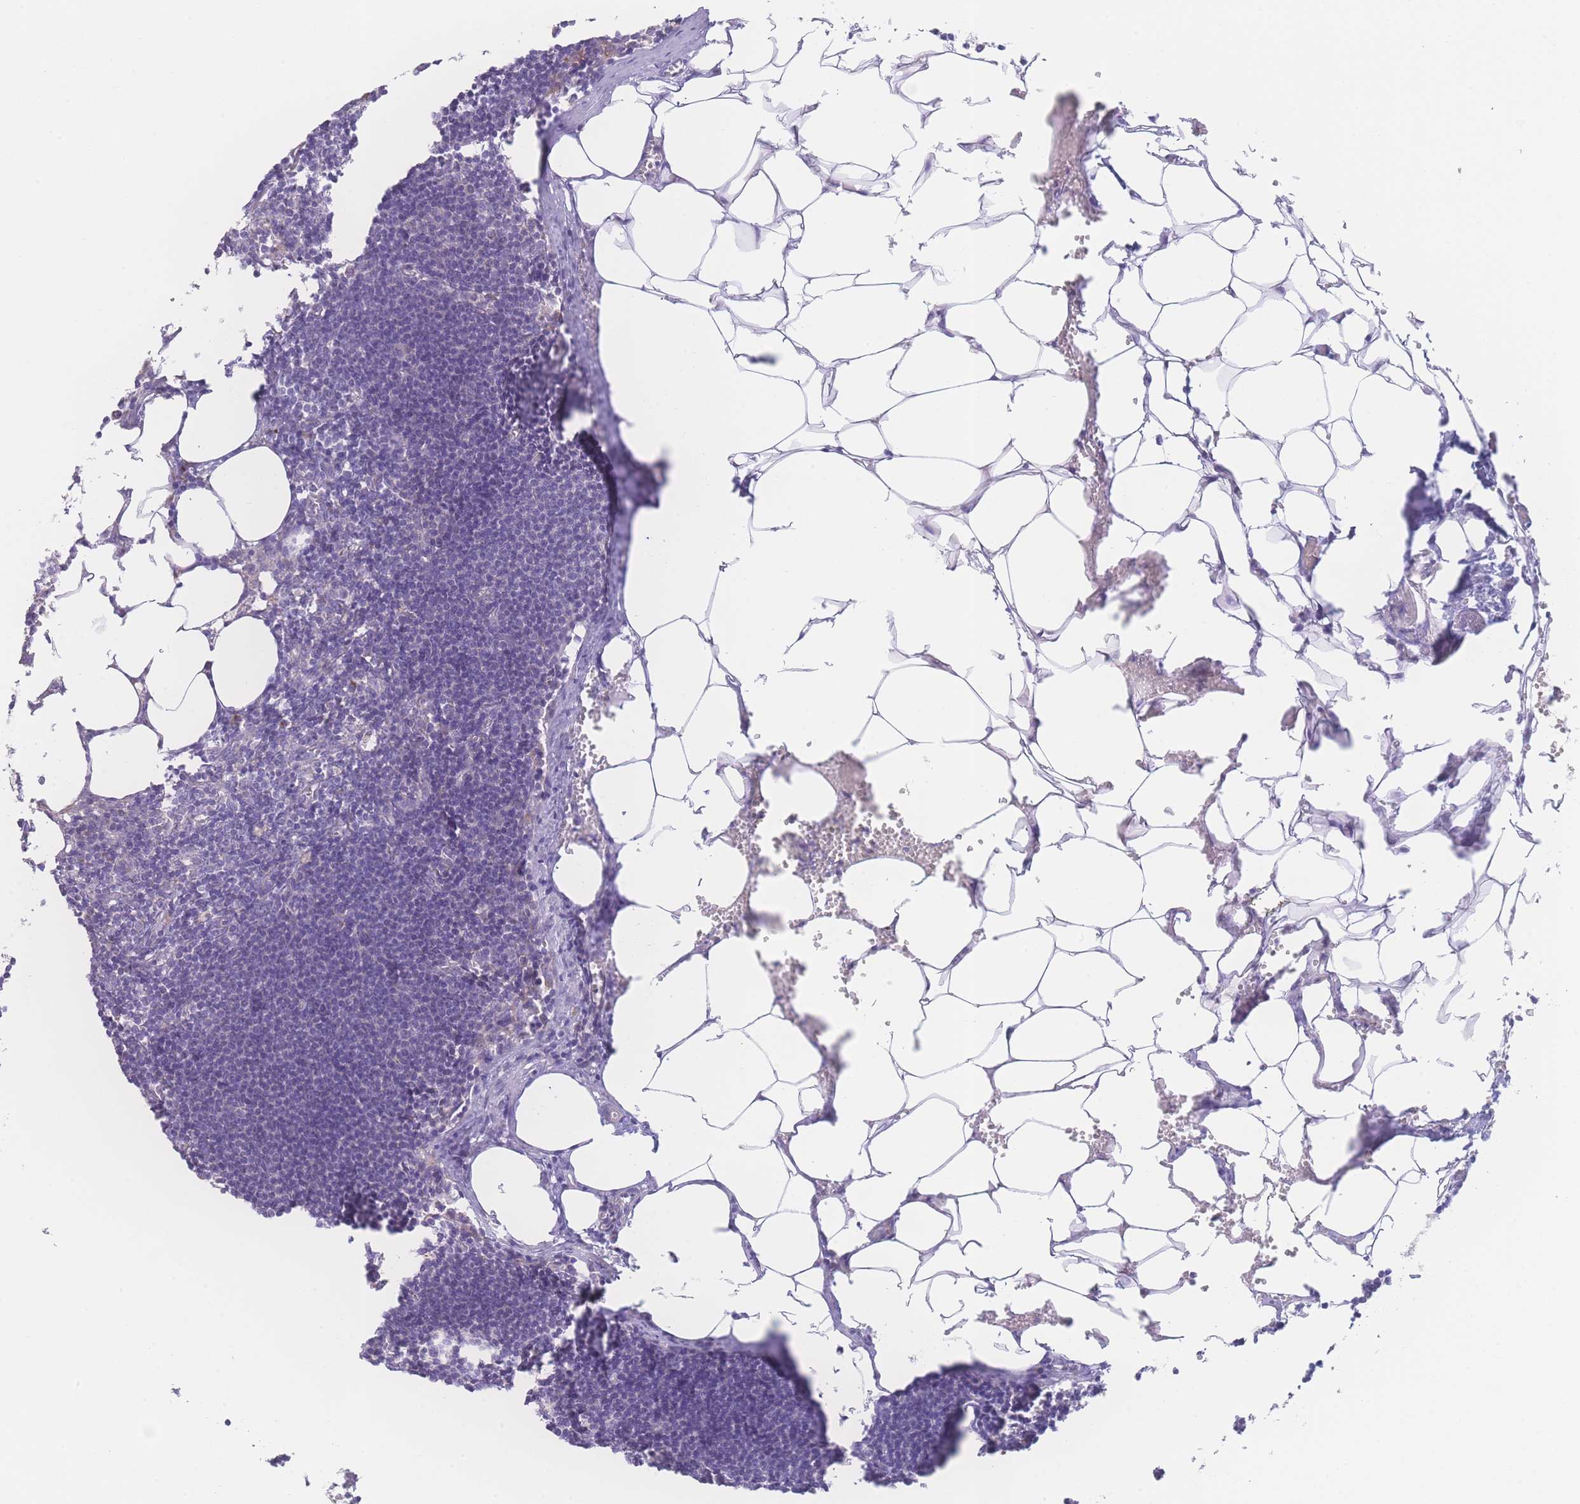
{"staining": {"intensity": "negative", "quantity": "none", "location": "none"}, "tissue": "lymph node", "cell_type": "Germinal center cells", "image_type": "normal", "snomed": [{"axis": "morphology", "description": "Normal tissue, NOS"}, {"axis": "topography", "description": "Lymph node"}], "caption": "High power microscopy histopathology image of an IHC micrograph of unremarkable lymph node, revealing no significant staining in germinal center cells.", "gene": "NBEAL1", "patient": {"sex": "female", "age": 30}}